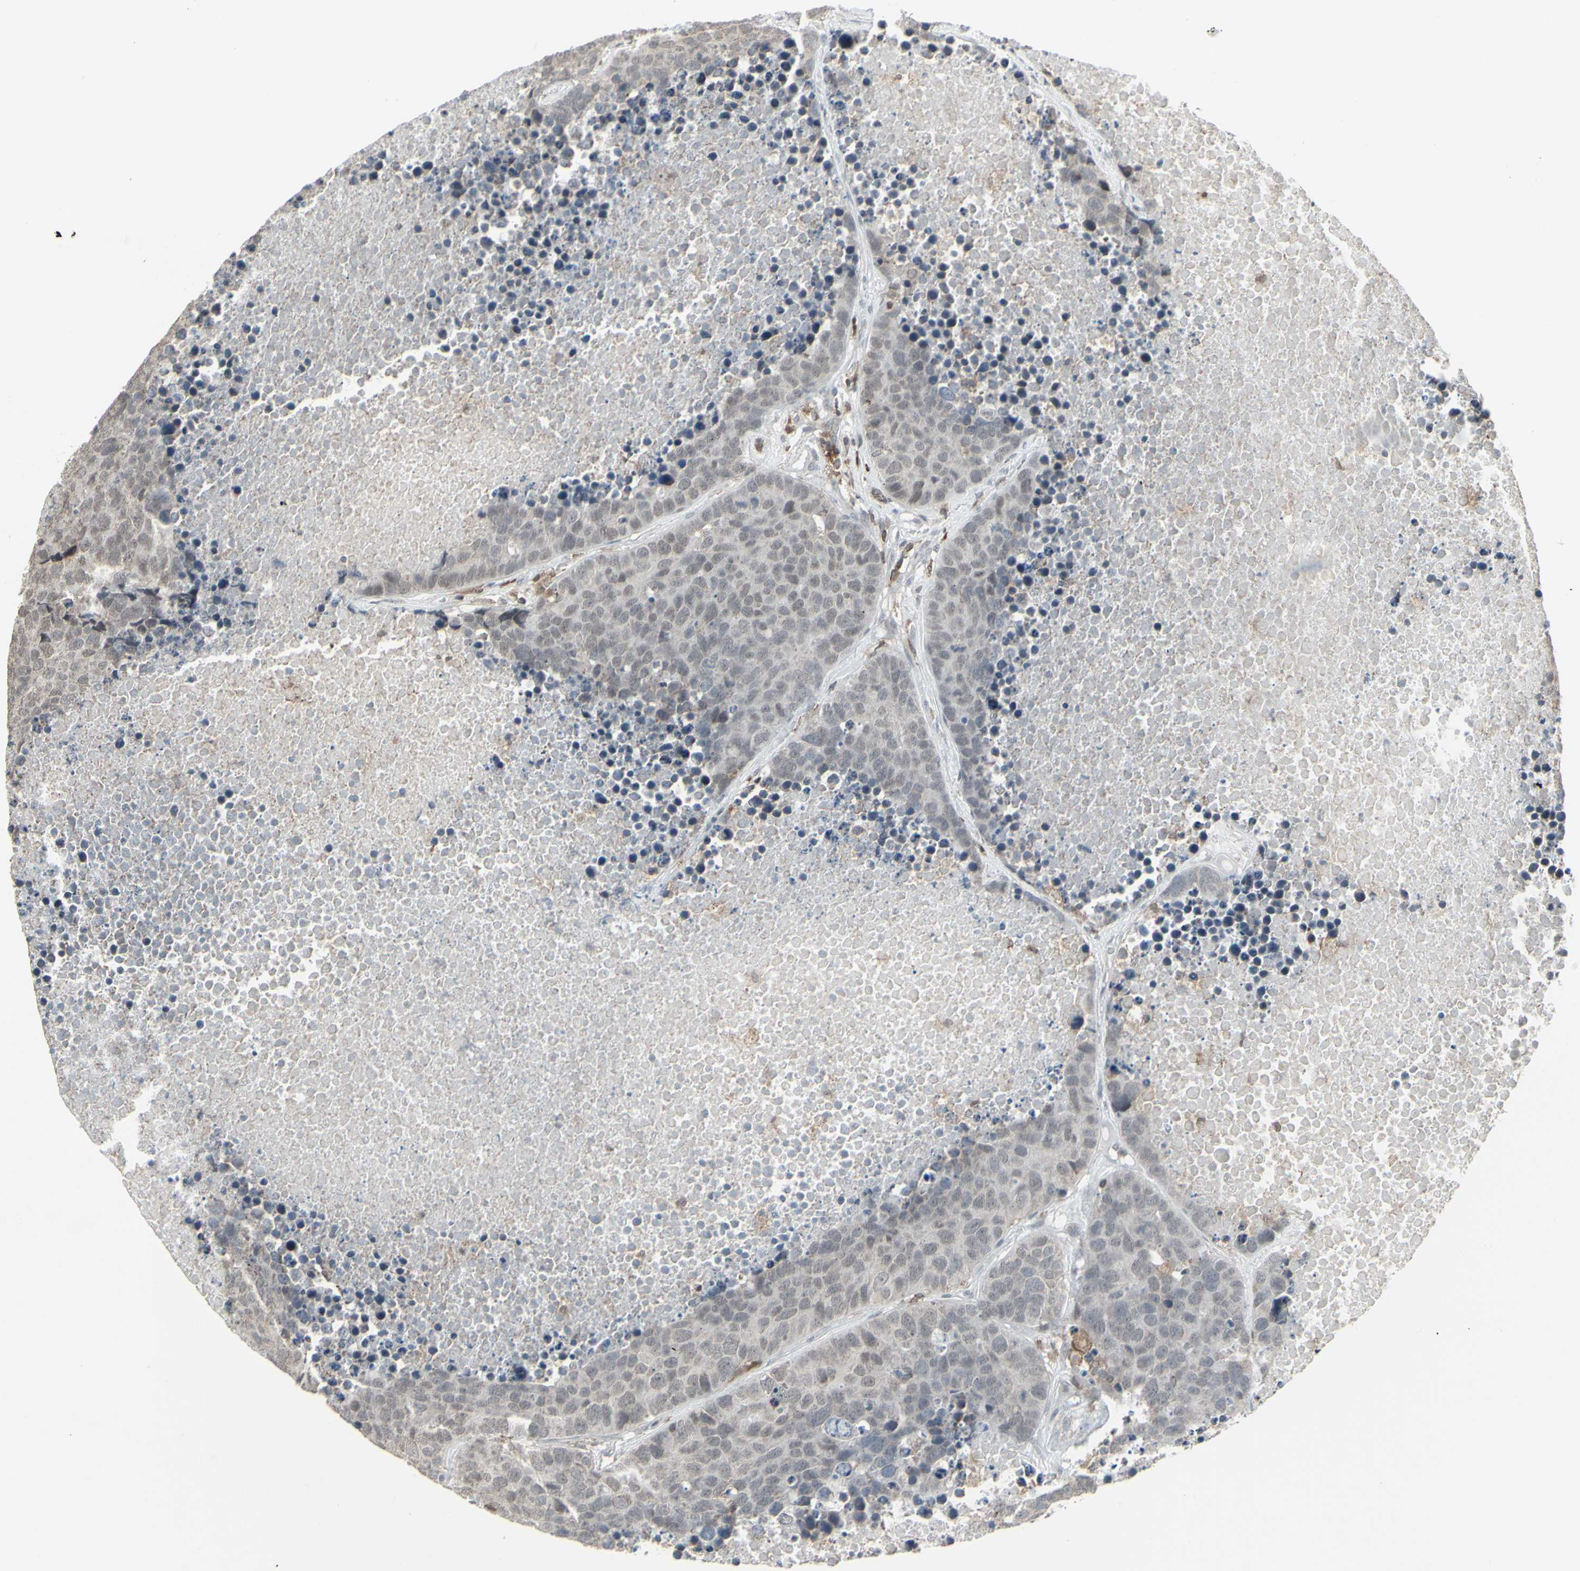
{"staining": {"intensity": "negative", "quantity": "none", "location": "none"}, "tissue": "carcinoid", "cell_type": "Tumor cells", "image_type": "cancer", "snomed": [{"axis": "morphology", "description": "Carcinoid, malignant, NOS"}, {"axis": "topography", "description": "Lung"}], "caption": "A high-resolution image shows immunohistochemistry staining of carcinoid (malignant), which reveals no significant expression in tumor cells. The staining is performed using DAB (3,3'-diaminobenzidine) brown chromogen with nuclei counter-stained in using hematoxylin.", "gene": "SAMSN1", "patient": {"sex": "male", "age": 60}}